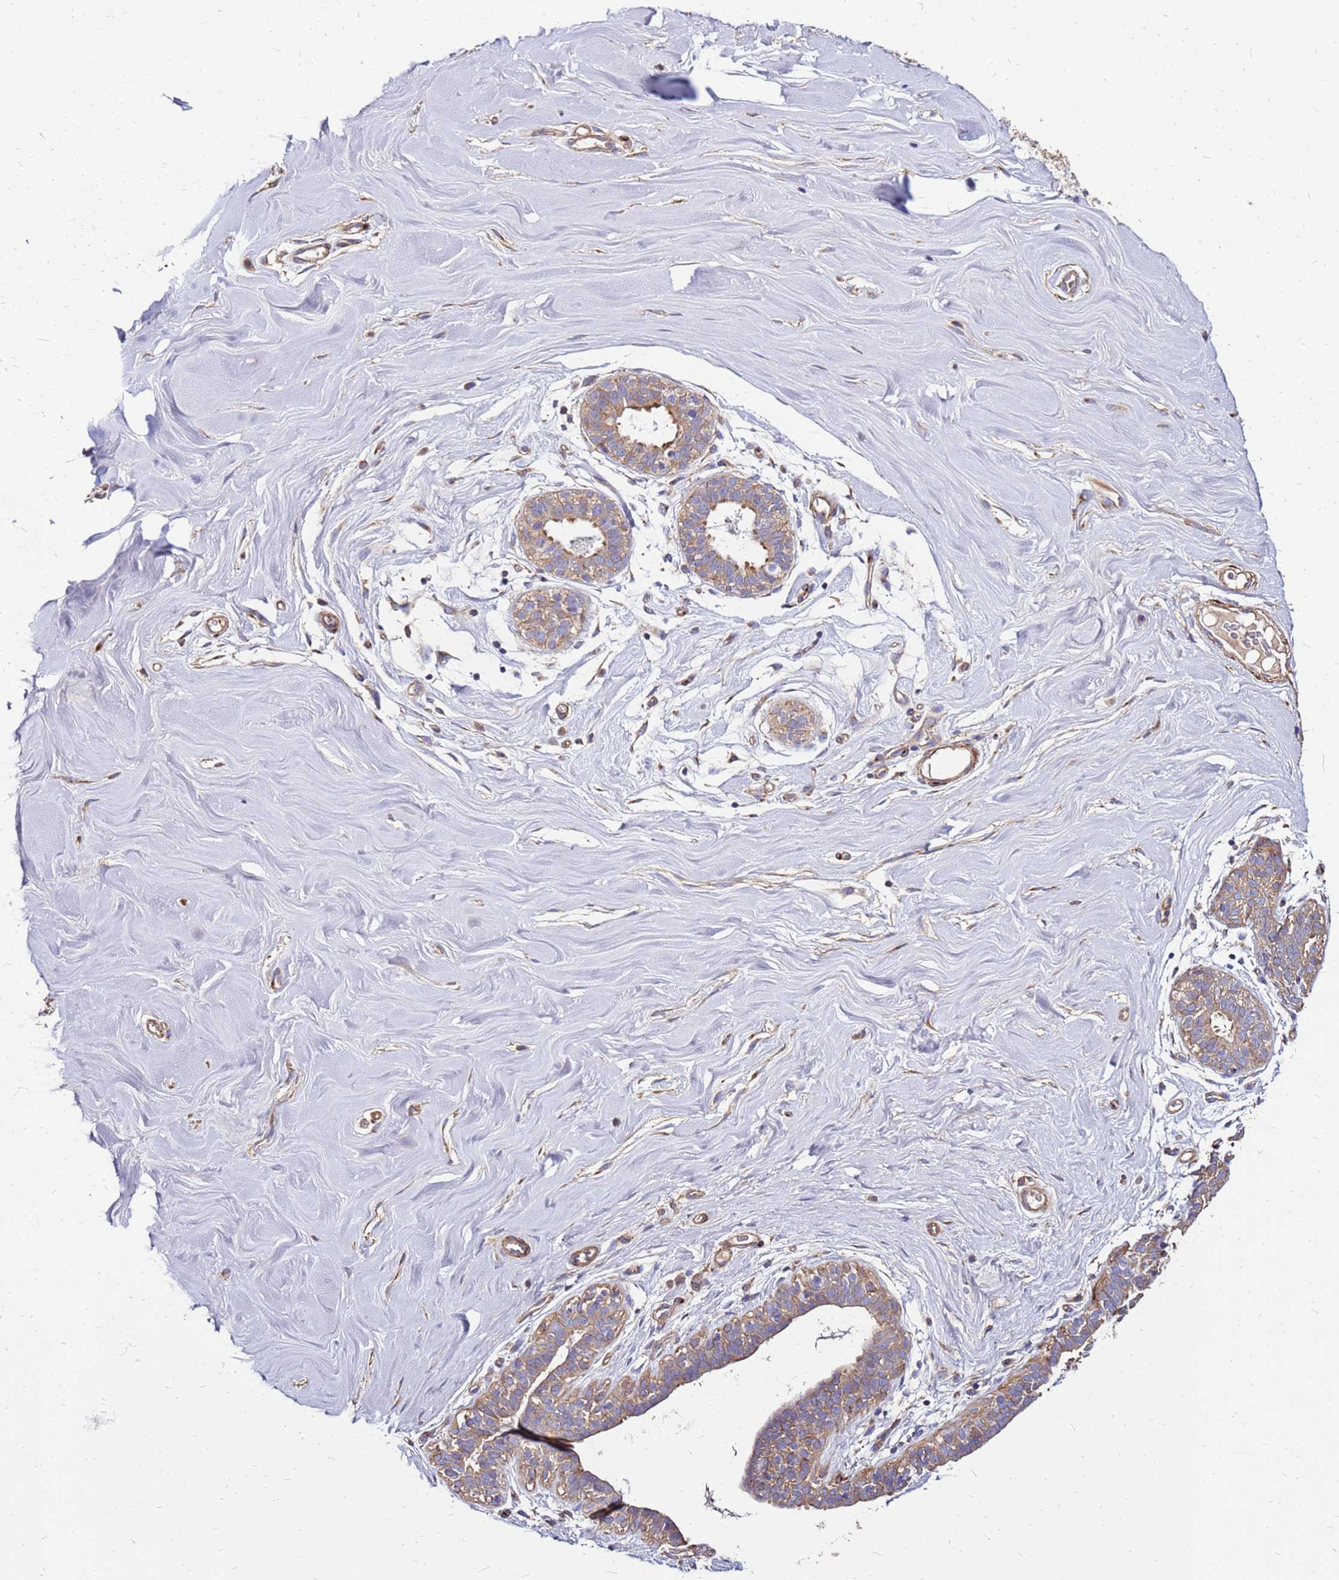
{"staining": {"intensity": "moderate", "quantity": "<25%", "location": "cytoplasmic/membranous"}, "tissue": "soft tissue", "cell_type": "Chondrocytes", "image_type": "normal", "snomed": [{"axis": "morphology", "description": "Normal tissue, NOS"}, {"axis": "topography", "description": "Breast"}], "caption": "Moderate cytoplasmic/membranous protein staining is present in approximately <25% of chondrocytes in soft tissue. The protein is stained brown, and the nuclei are stained in blue (DAB IHC with brightfield microscopy, high magnification).", "gene": "EXD3", "patient": {"sex": "female", "age": 26}}